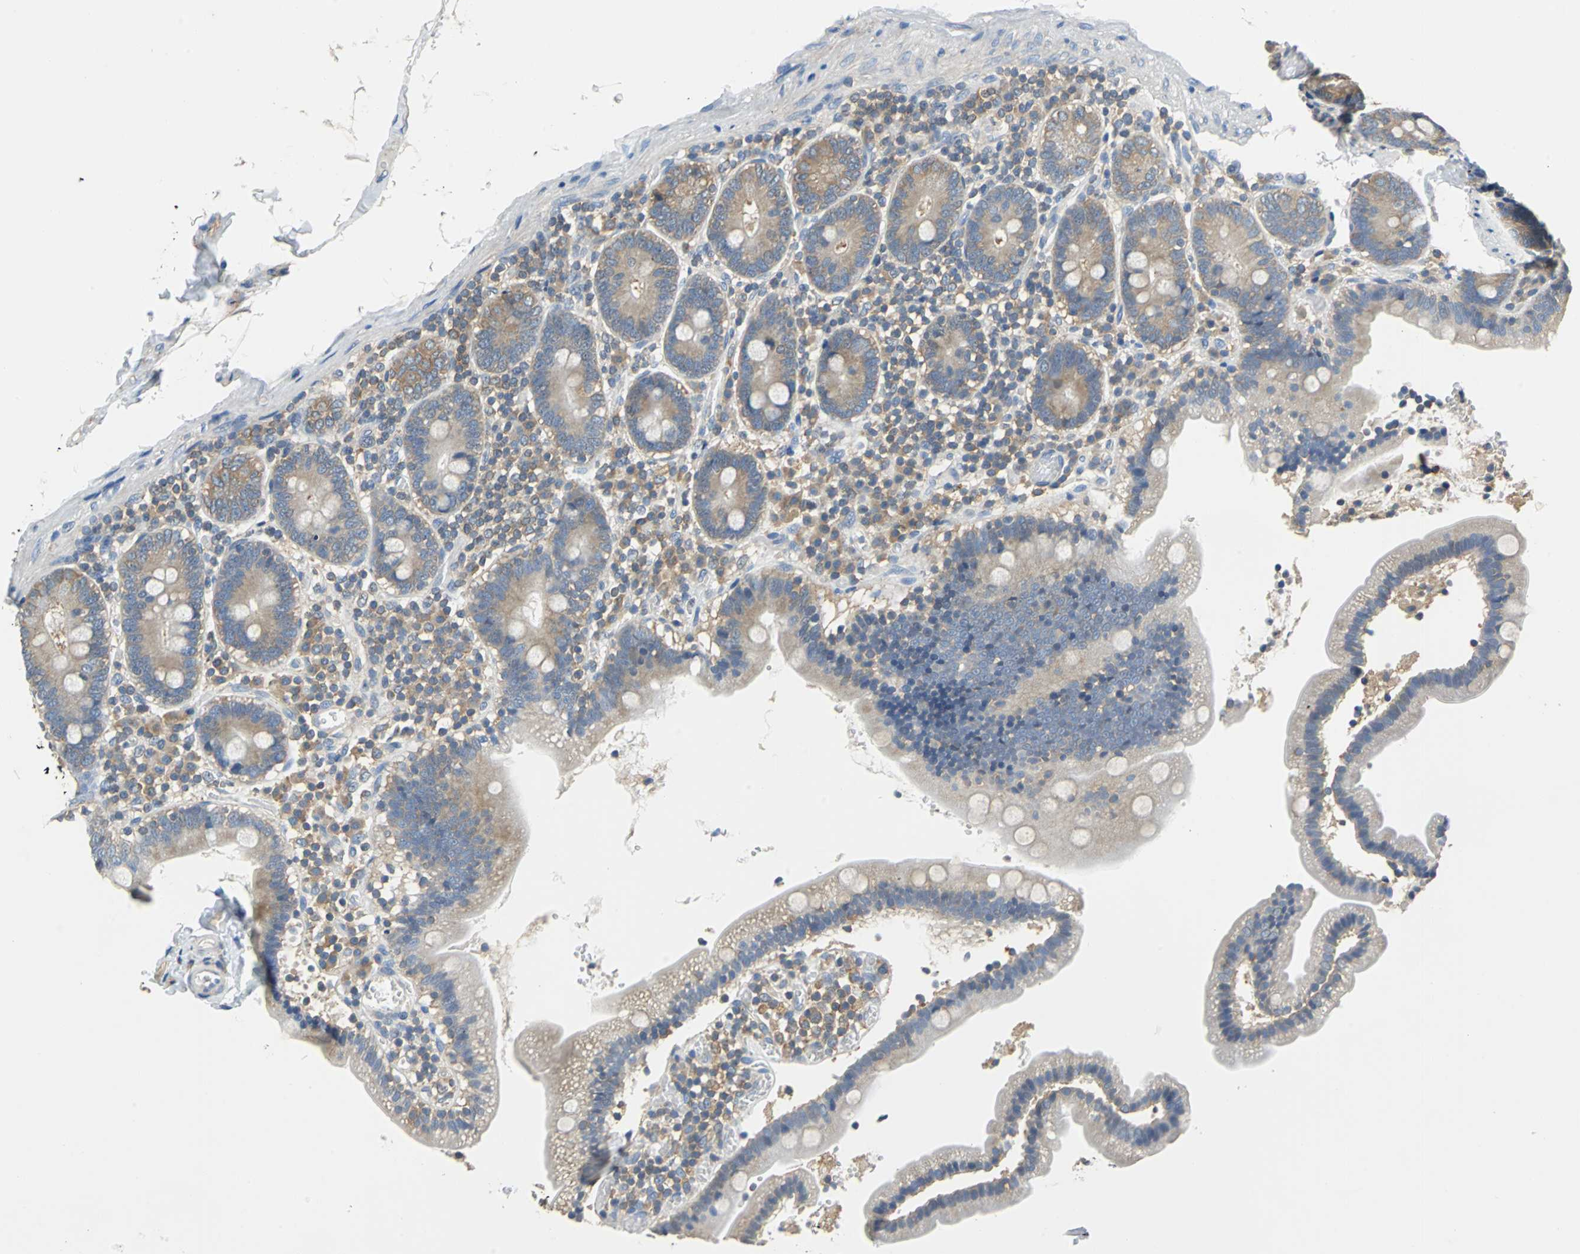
{"staining": {"intensity": "weak", "quantity": ">75%", "location": "cytoplasmic/membranous"}, "tissue": "duodenum", "cell_type": "Glandular cells", "image_type": "normal", "snomed": [{"axis": "morphology", "description": "Normal tissue, NOS"}, {"axis": "topography", "description": "Duodenum"}], "caption": "Immunohistochemistry (IHC) staining of unremarkable duodenum, which exhibits low levels of weak cytoplasmic/membranous staining in approximately >75% of glandular cells indicating weak cytoplasmic/membranous protein staining. The staining was performed using DAB (3,3'-diaminobenzidine) (brown) for protein detection and nuclei were counterstained in hematoxylin (blue).", "gene": "PRKCA", "patient": {"sex": "male", "age": 66}}